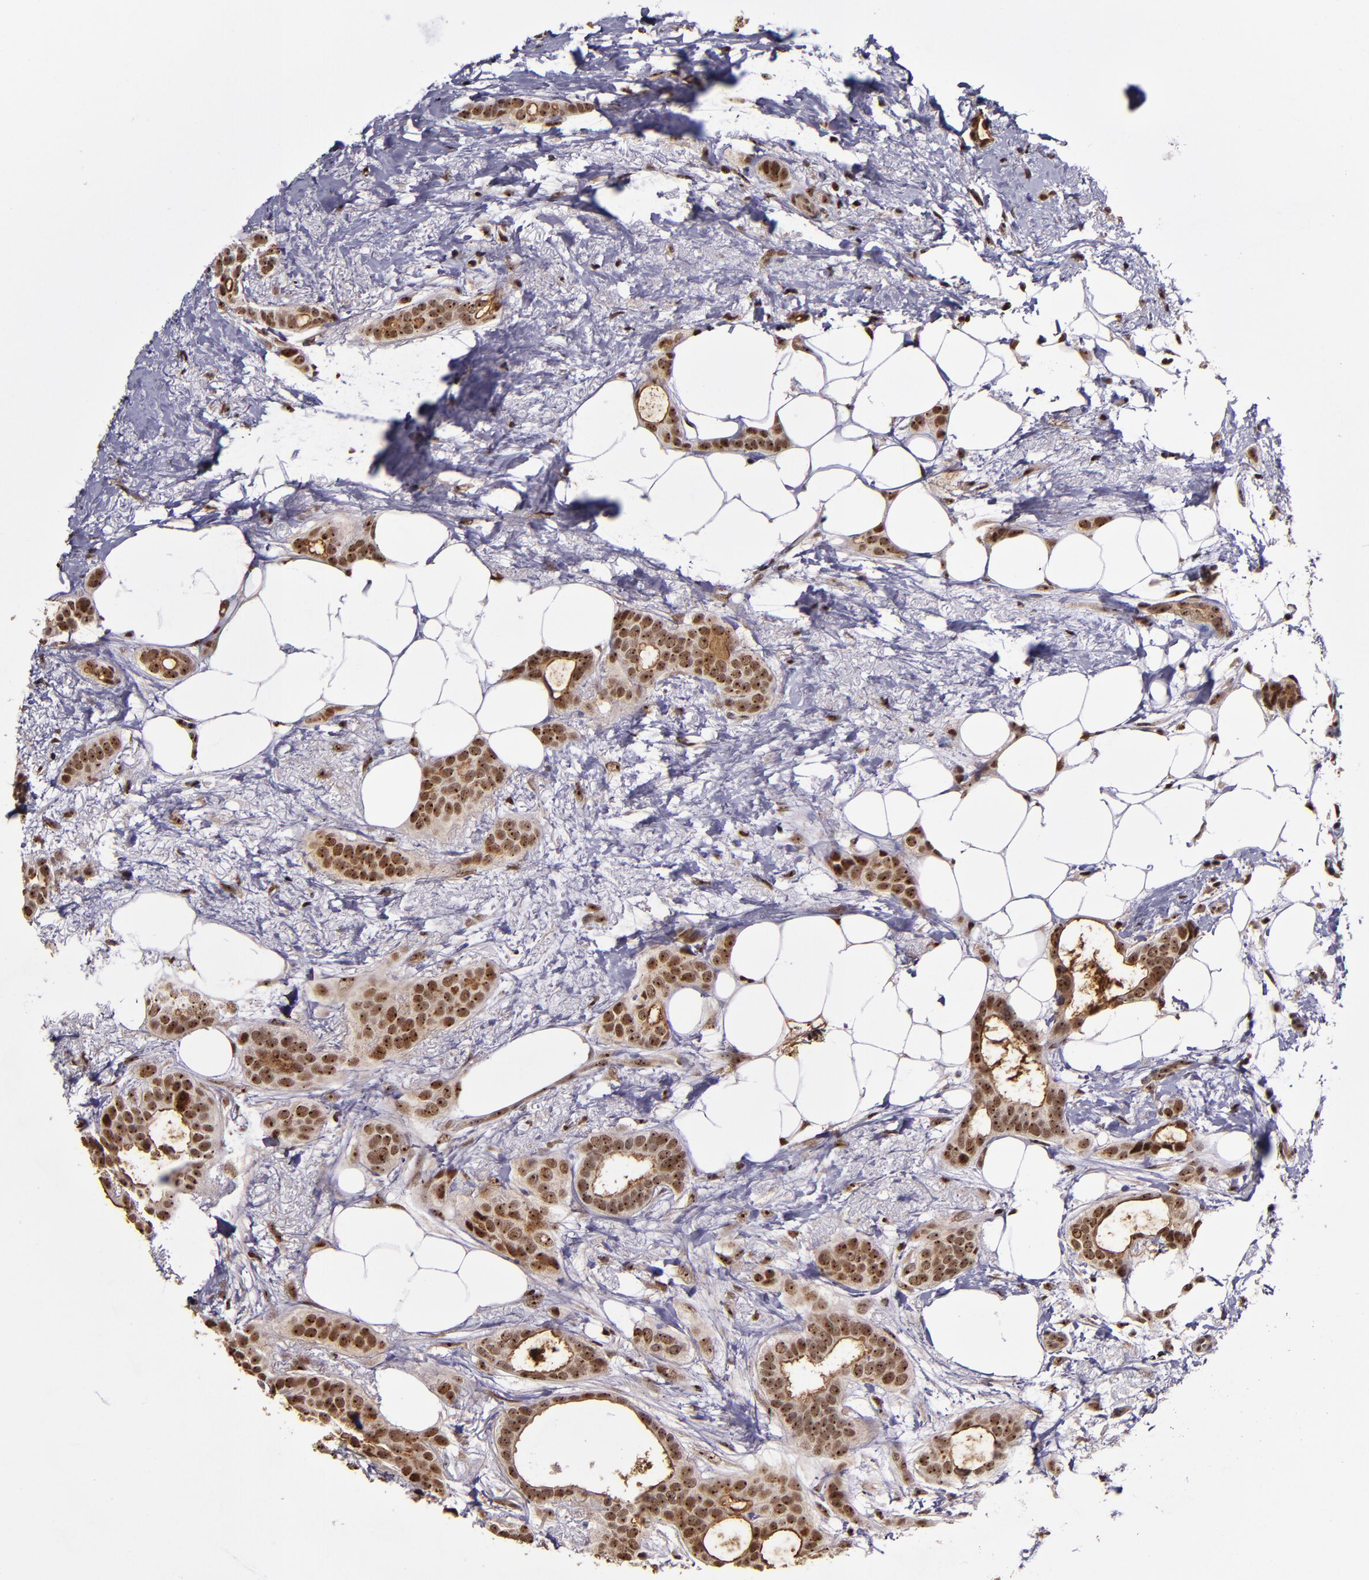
{"staining": {"intensity": "moderate", "quantity": "25%-75%", "location": "cytoplasmic/membranous,nuclear"}, "tissue": "breast cancer", "cell_type": "Tumor cells", "image_type": "cancer", "snomed": [{"axis": "morphology", "description": "Duct carcinoma"}, {"axis": "topography", "description": "Breast"}], "caption": "Protein expression analysis of human breast cancer (infiltrating ductal carcinoma) reveals moderate cytoplasmic/membranous and nuclear positivity in approximately 25%-75% of tumor cells.", "gene": "CECR2", "patient": {"sex": "female", "age": 54}}